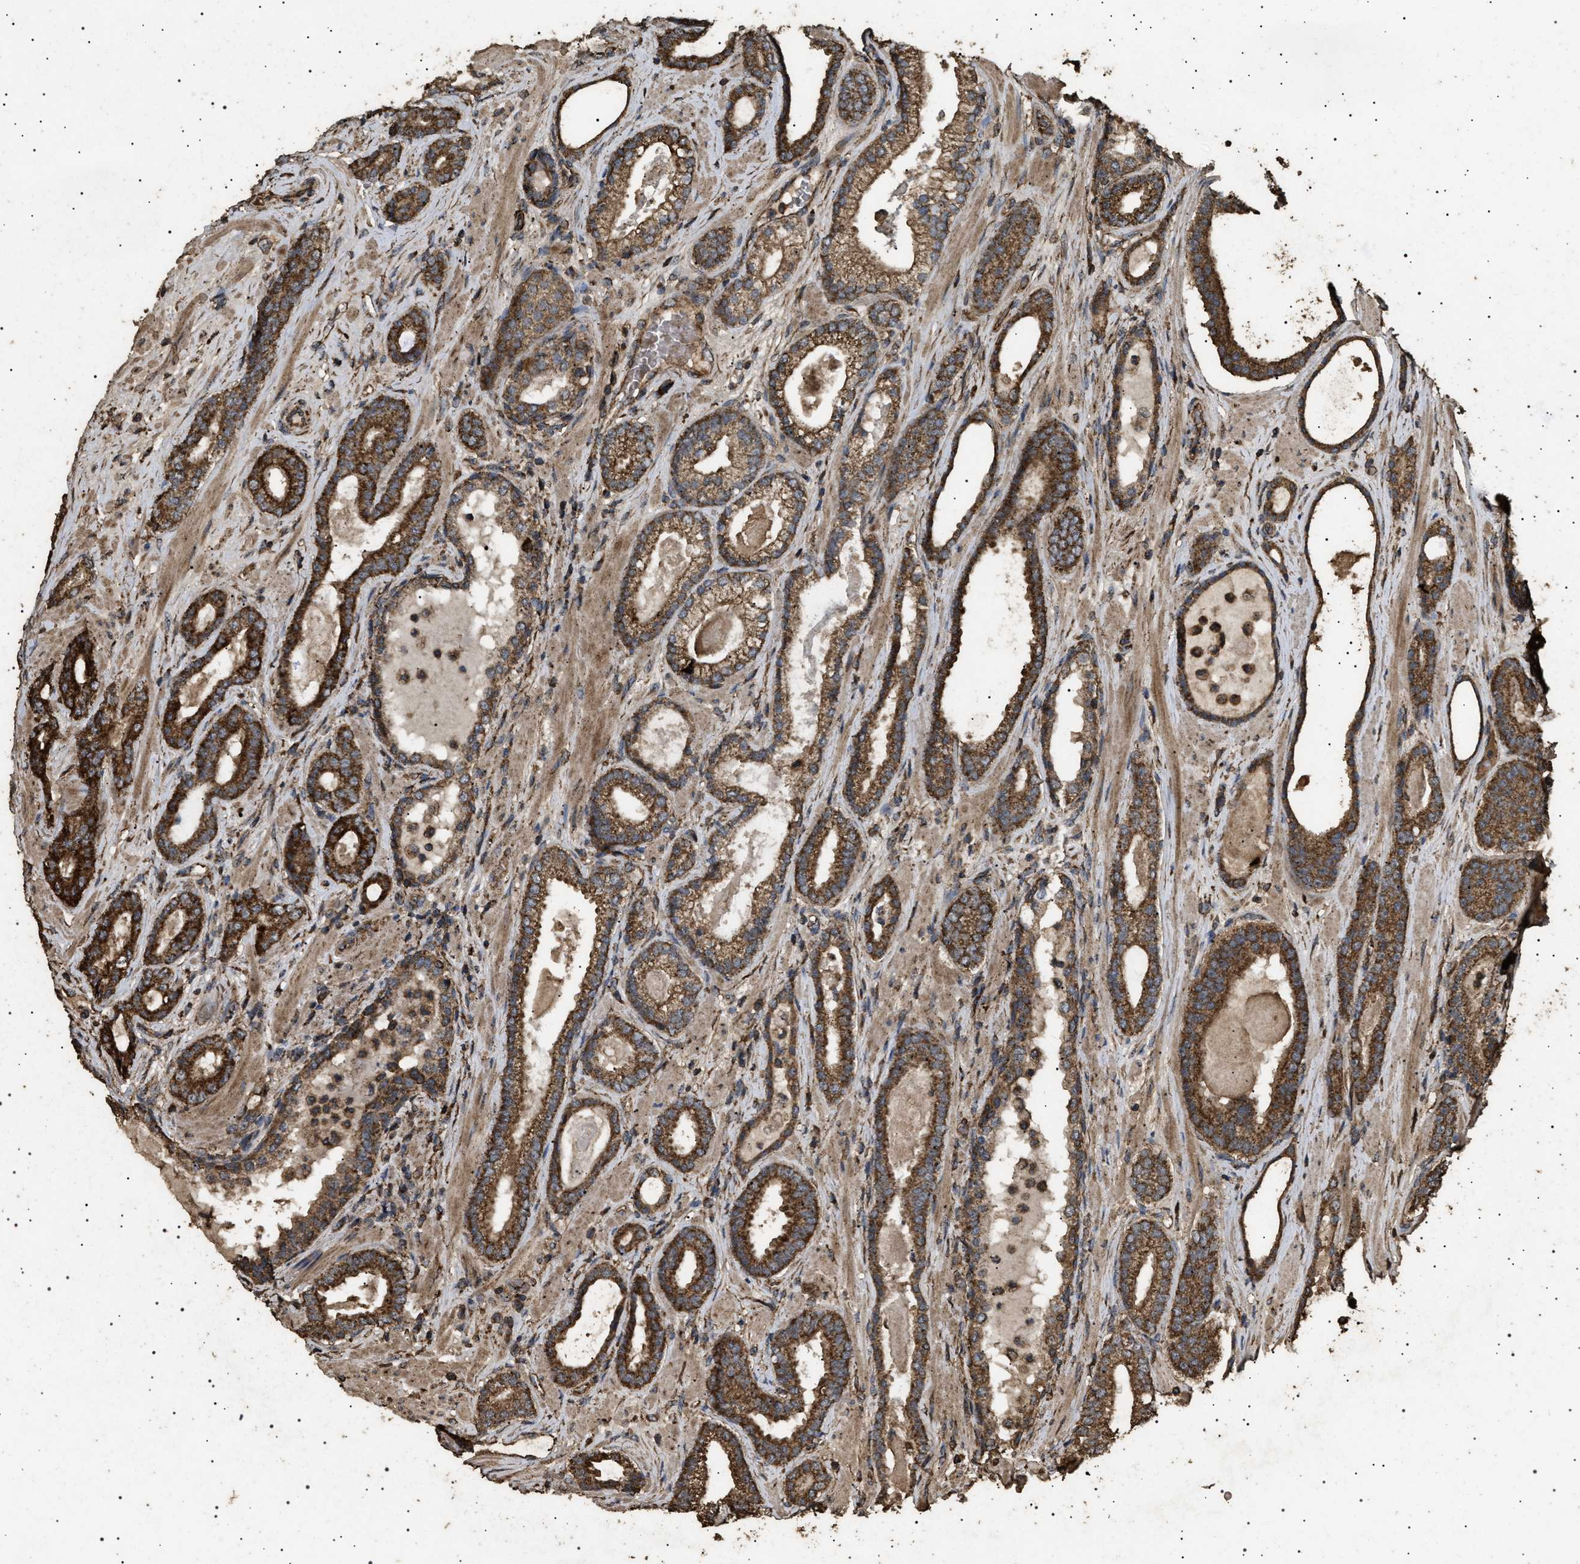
{"staining": {"intensity": "strong", "quantity": ">75%", "location": "cytoplasmic/membranous"}, "tissue": "prostate cancer", "cell_type": "Tumor cells", "image_type": "cancer", "snomed": [{"axis": "morphology", "description": "Adenocarcinoma, High grade"}, {"axis": "topography", "description": "Prostate"}], "caption": "High-grade adenocarcinoma (prostate) stained with immunohistochemistry (IHC) reveals strong cytoplasmic/membranous staining in approximately >75% of tumor cells.", "gene": "CYRIA", "patient": {"sex": "male", "age": 60}}